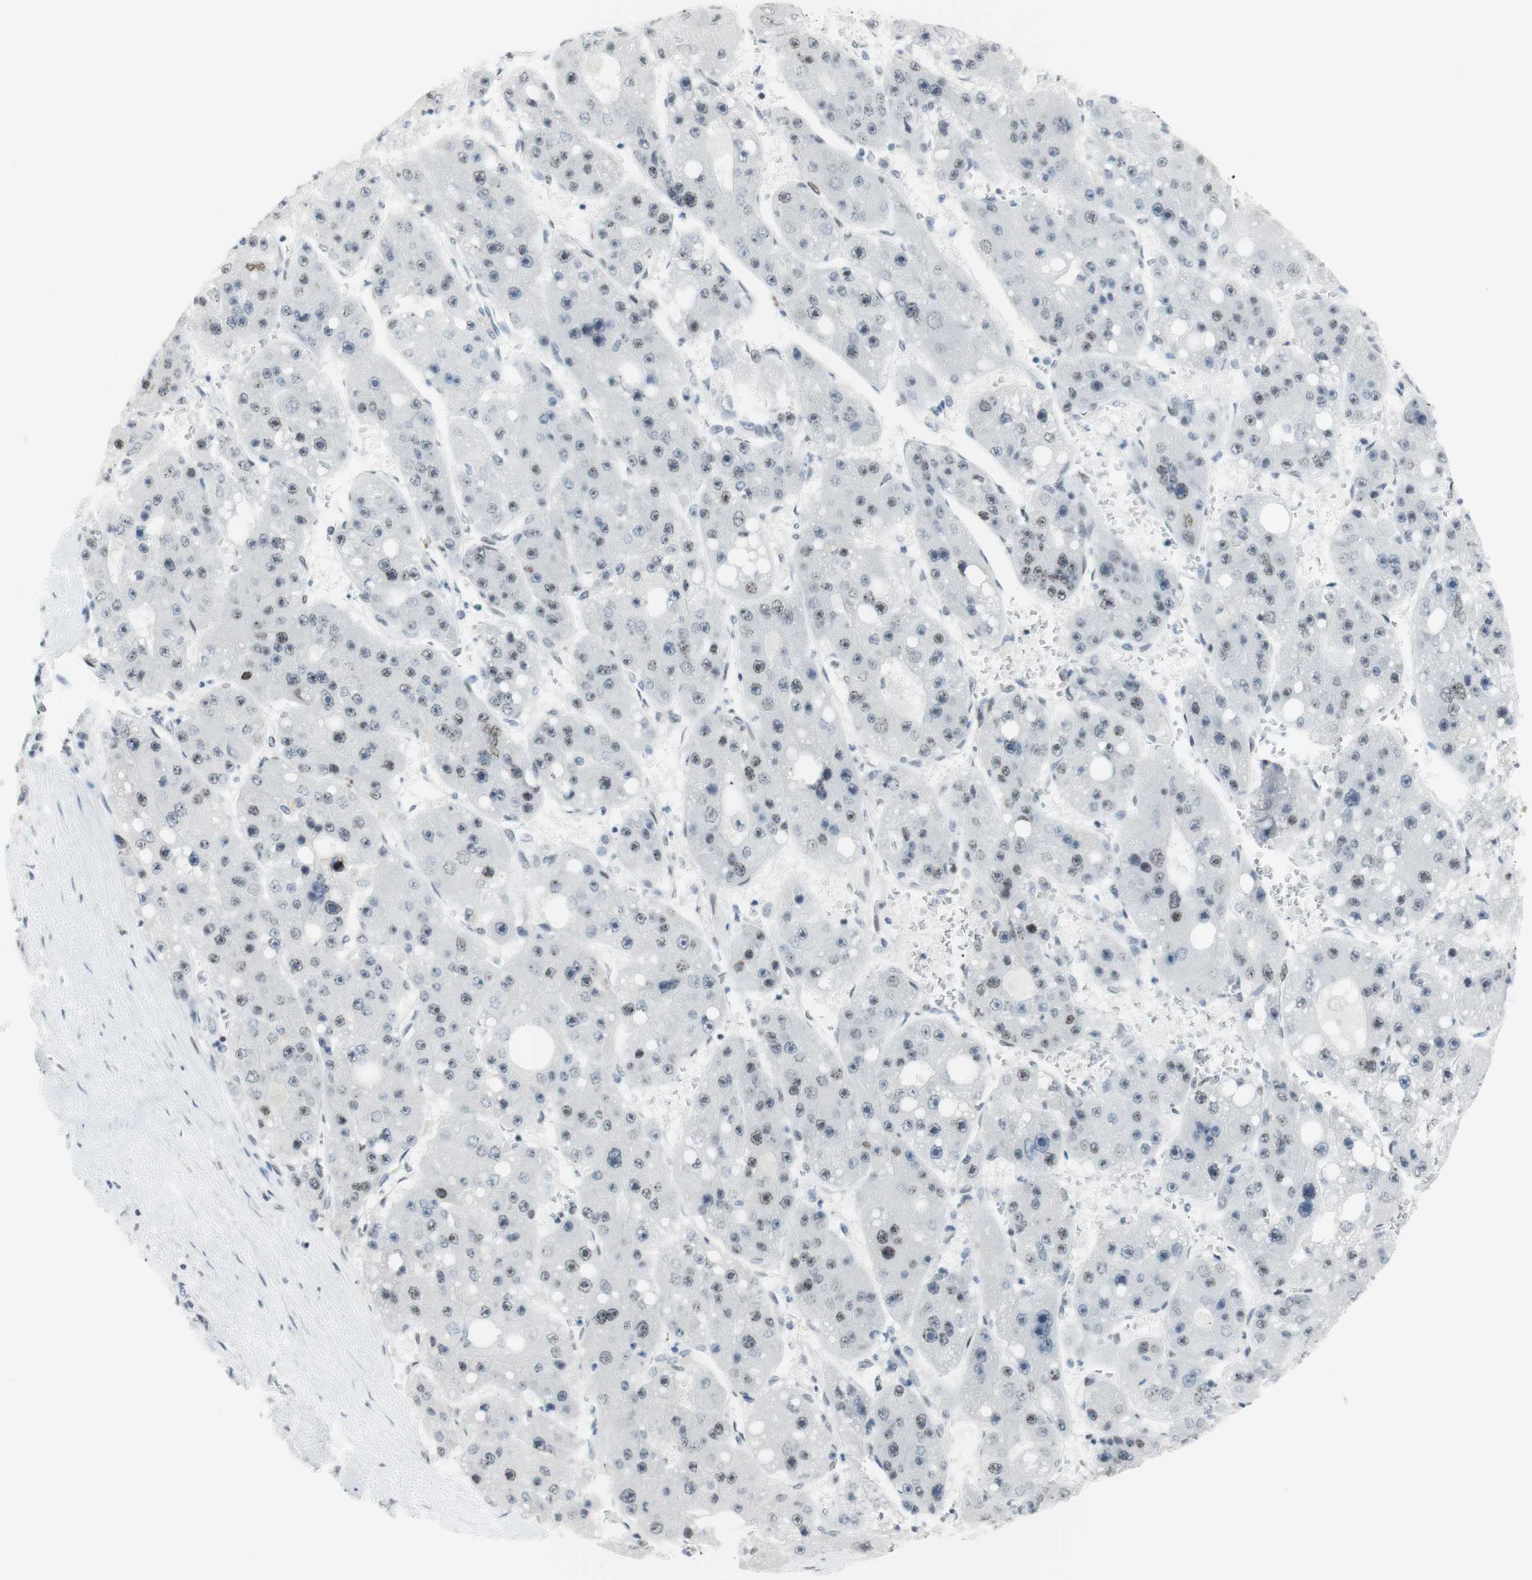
{"staining": {"intensity": "weak", "quantity": "<25%", "location": "cytoplasmic/membranous,nuclear"}, "tissue": "liver cancer", "cell_type": "Tumor cells", "image_type": "cancer", "snomed": [{"axis": "morphology", "description": "Carcinoma, Hepatocellular, NOS"}, {"axis": "topography", "description": "Liver"}], "caption": "Immunohistochemistry (IHC) micrograph of neoplastic tissue: liver hepatocellular carcinoma stained with DAB (3,3'-diaminobenzidine) displays no significant protein expression in tumor cells.", "gene": "BMI1", "patient": {"sex": "female", "age": 61}}